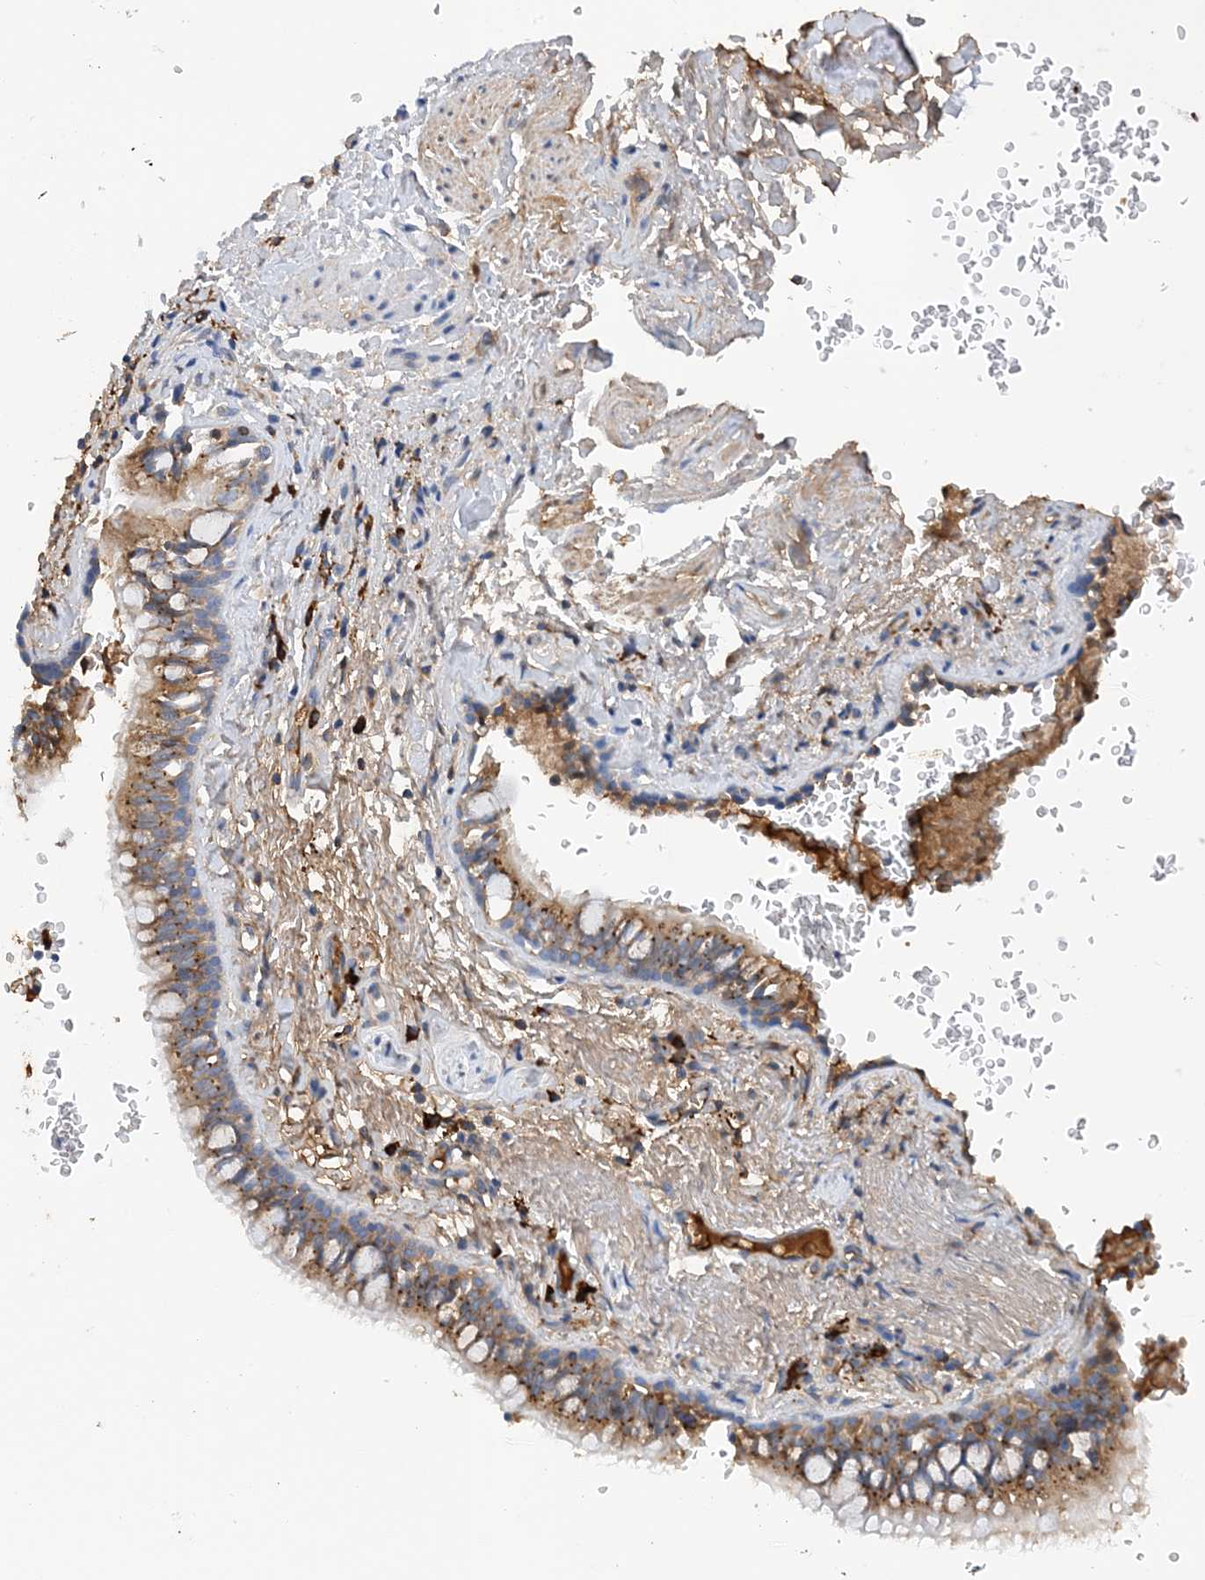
{"staining": {"intensity": "moderate", "quantity": ">75%", "location": "cytoplasmic/membranous"}, "tissue": "bronchus", "cell_type": "Respiratory epithelial cells", "image_type": "normal", "snomed": [{"axis": "morphology", "description": "Normal tissue, NOS"}, {"axis": "topography", "description": "Cartilage tissue"}, {"axis": "topography", "description": "Bronchus"}], "caption": "High-magnification brightfield microscopy of unremarkable bronchus stained with DAB (brown) and counterstained with hematoxylin (blue). respiratory epithelial cells exhibit moderate cytoplasmic/membranous positivity is appreciated in about>75% of cells. (brown staining indicates protein expression, while blue staining denotes nuclei).", "gene": "SLC5A11", "patient": {"sex": "female", "age": 36}}